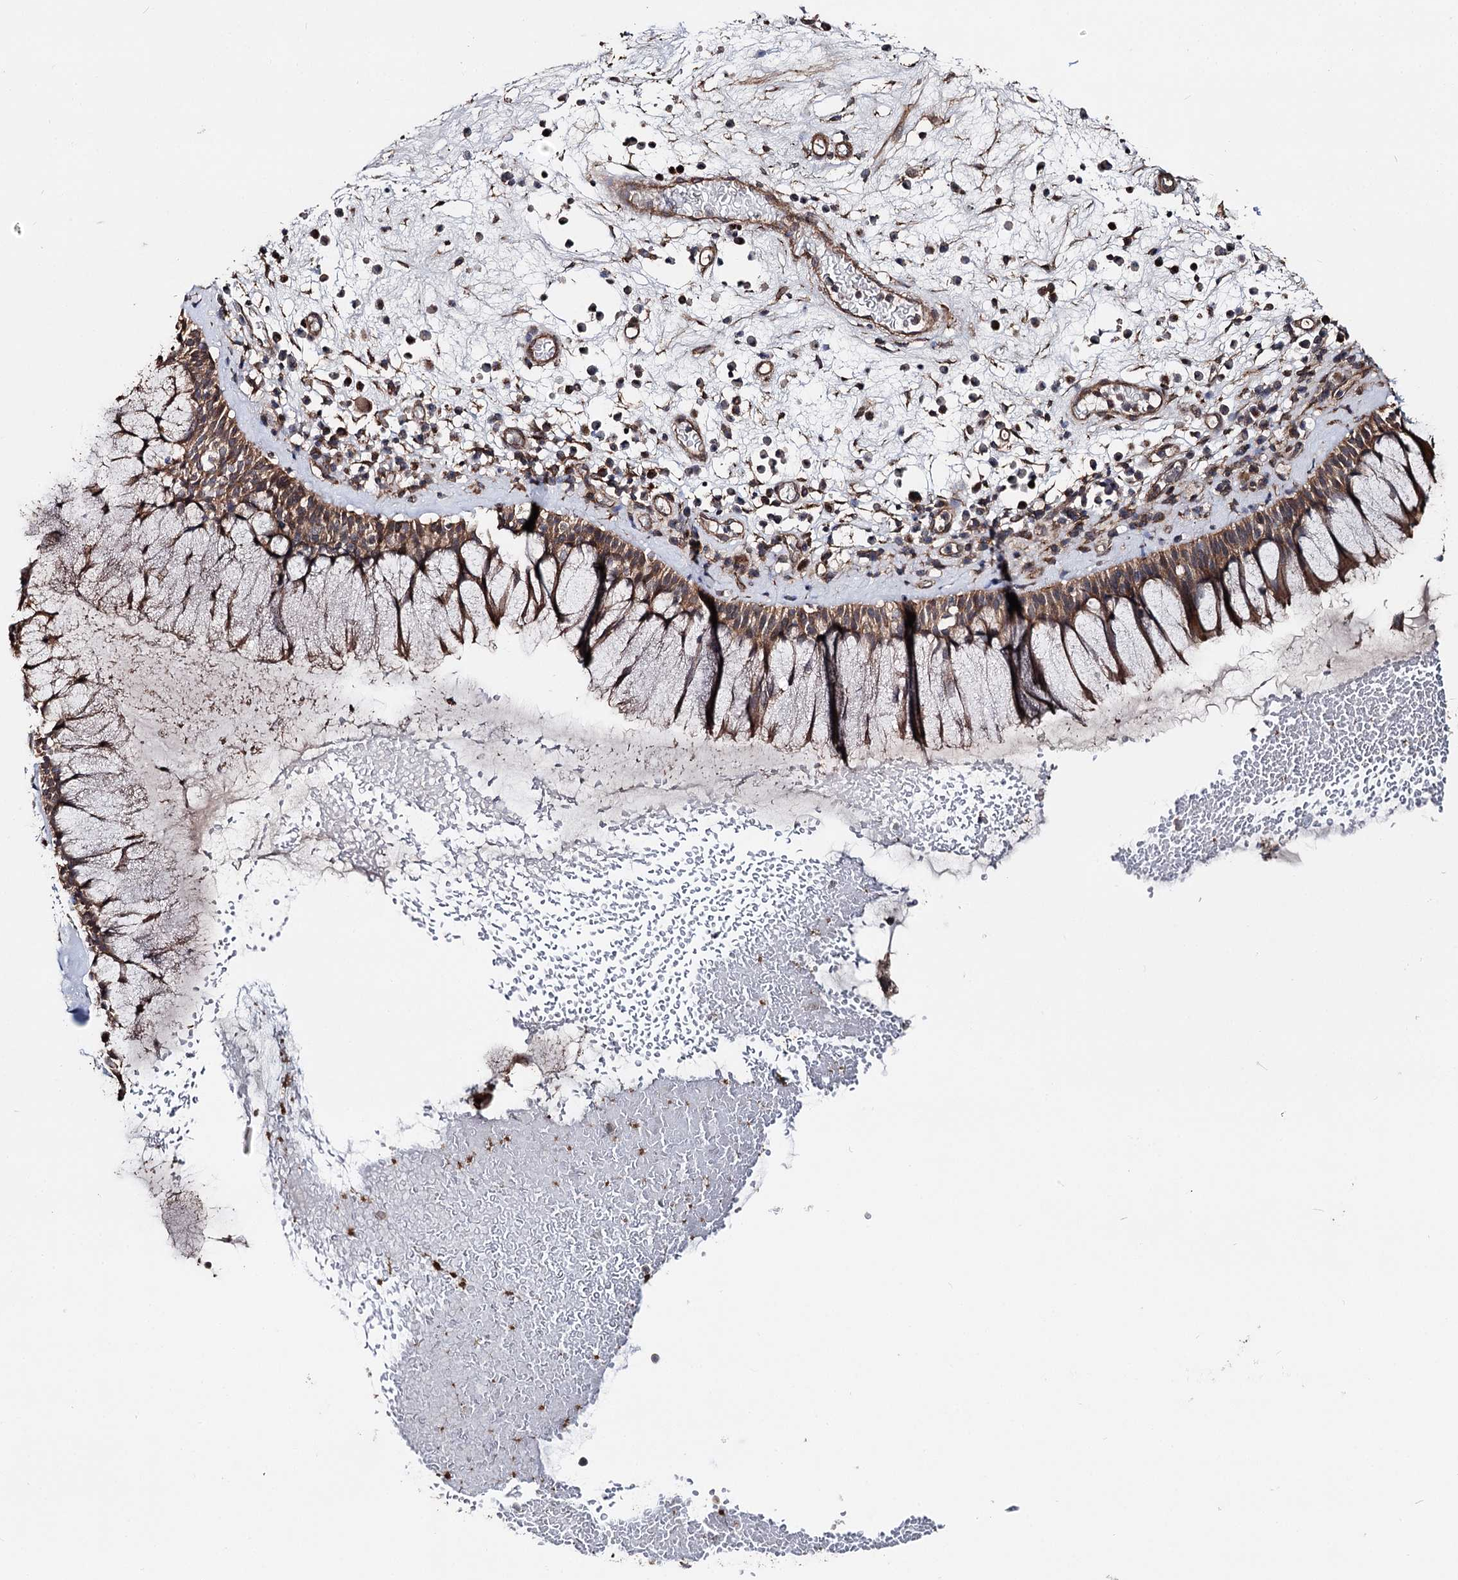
{"staining": {"intensity": "moderate", "quantity": ">75%", "location": "cytoplasmic/membranous"}, "tissue": "nasopharynx", "cell_type": "Respiratory epithelial cells", "image_type": "normal", "snomed": [{"axis": "morphology", "description": "Normal tissue, NOS"}, {"axis": "morphology", "description": "Inflammation, NOS"}, {"axis": "topography", "description": "Nasopharynx"}], "caption": "This photomicrograph shows unremarkable nasopharynx stained with immunohistochemistry to label a protein in brown. The cytoplasmic/membranous of respiratory epithelial cells show moderate positivity for the protein. Nuclei are counter-stained blue.", "gene": "ITFG2", "patient": {"sex": "male", "age": 70}}